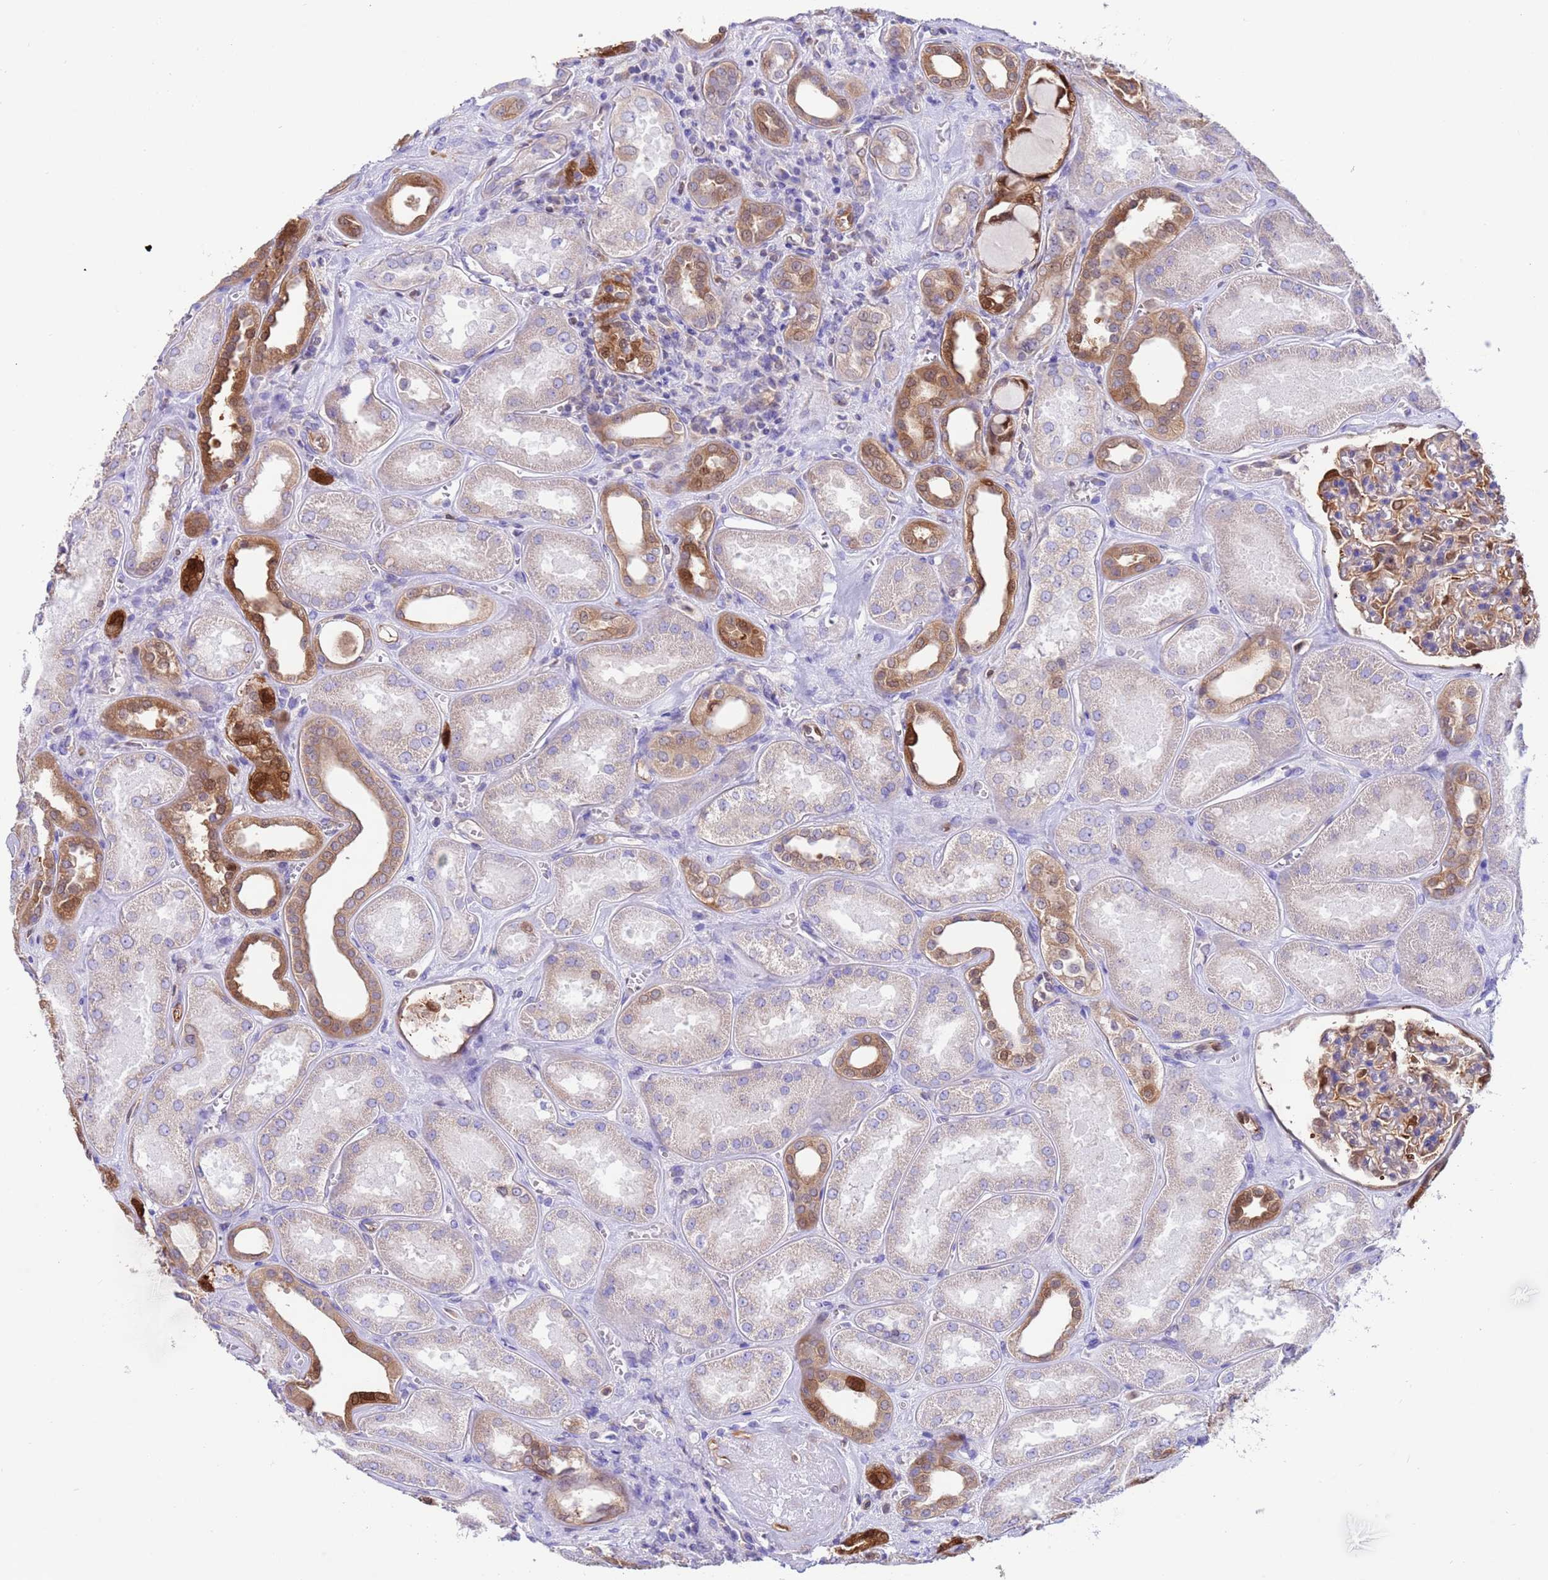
{"staining": {"intensity": "moderate", "quantity": "<25%", "location": "cytoplasmic/membranous,nuclear"}, "tissue": "kidney", "cell_type": "Cells in glomeruli", "image_type": "normal", "snomed": [{"axis": "morphology", "description": "Normal tissue, NOS"}, {"axis": "morphology", "description": "Adenocarcinoma, NOS"}, {"axis": "topography", "description": "Kidney"}], "caption": "An image of human kidney stained for a protein shows moderate cytoplasmic/membranous,nuclear brown staining in cells in glomeruli. (DAB IHC with brightfield microscopy, high magnification).", "gene": "C6orf47", "patient": {"sex": "female", "age": 68}}